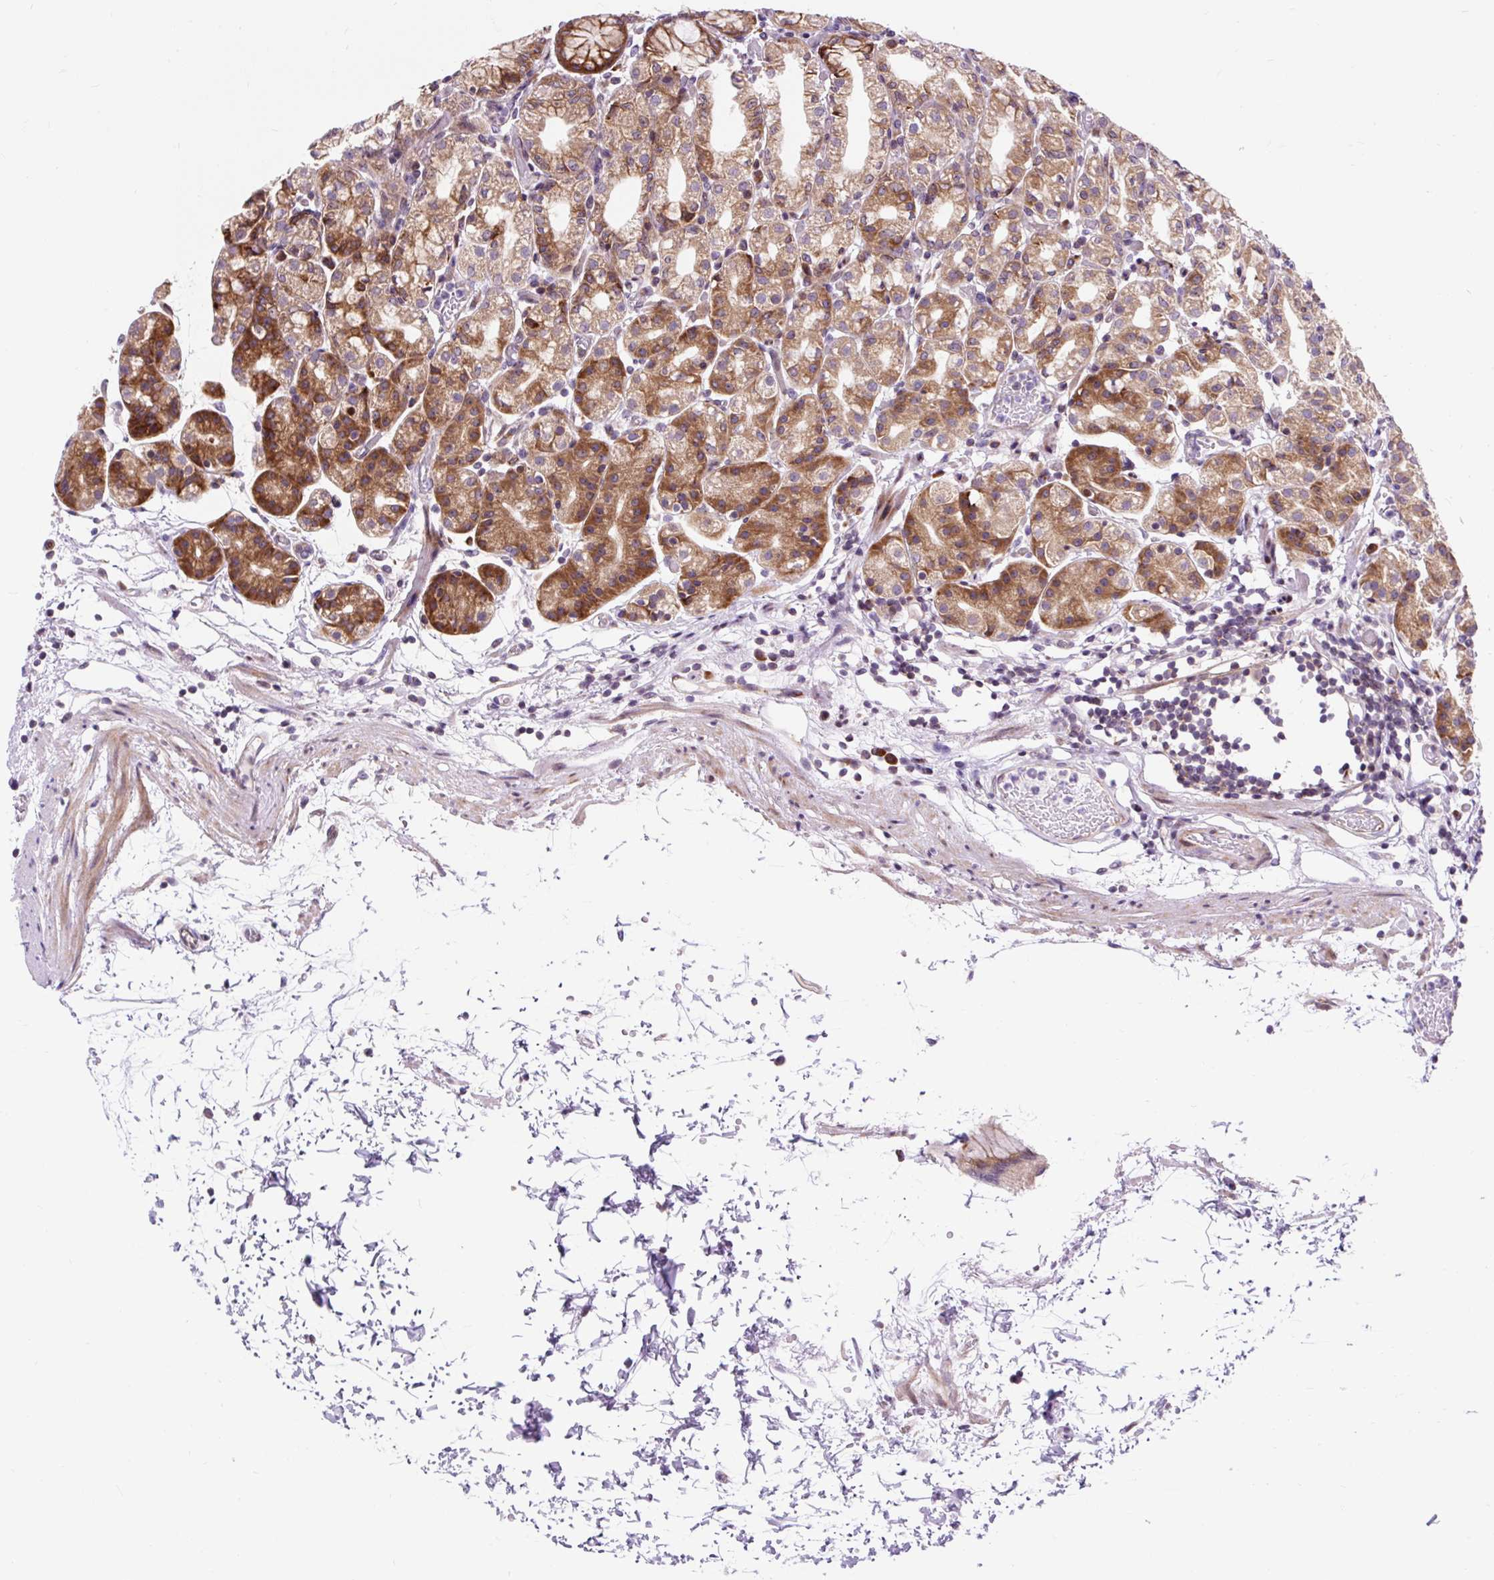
{"staining": {"intensity": "moderate", "quantity": ">75%", "location": "cytoplasmic/membranous"}, "tissue": "stomach", "cell_type": "Glandular cells", "image_type": "normal", "snomed": [{"axis": "morphology", "description": "Normal tissue, NOS"}, {"axis": "topography", "description": "Stomach"}], "caption": "Stomach was stained to show a protein in brown. There is medium levels of moderate cytoplasmic/membranous positivity in approximately >75% of glandular cells.", "gene": "CISD3", "patient": {"sex": "female", "age": 57}}